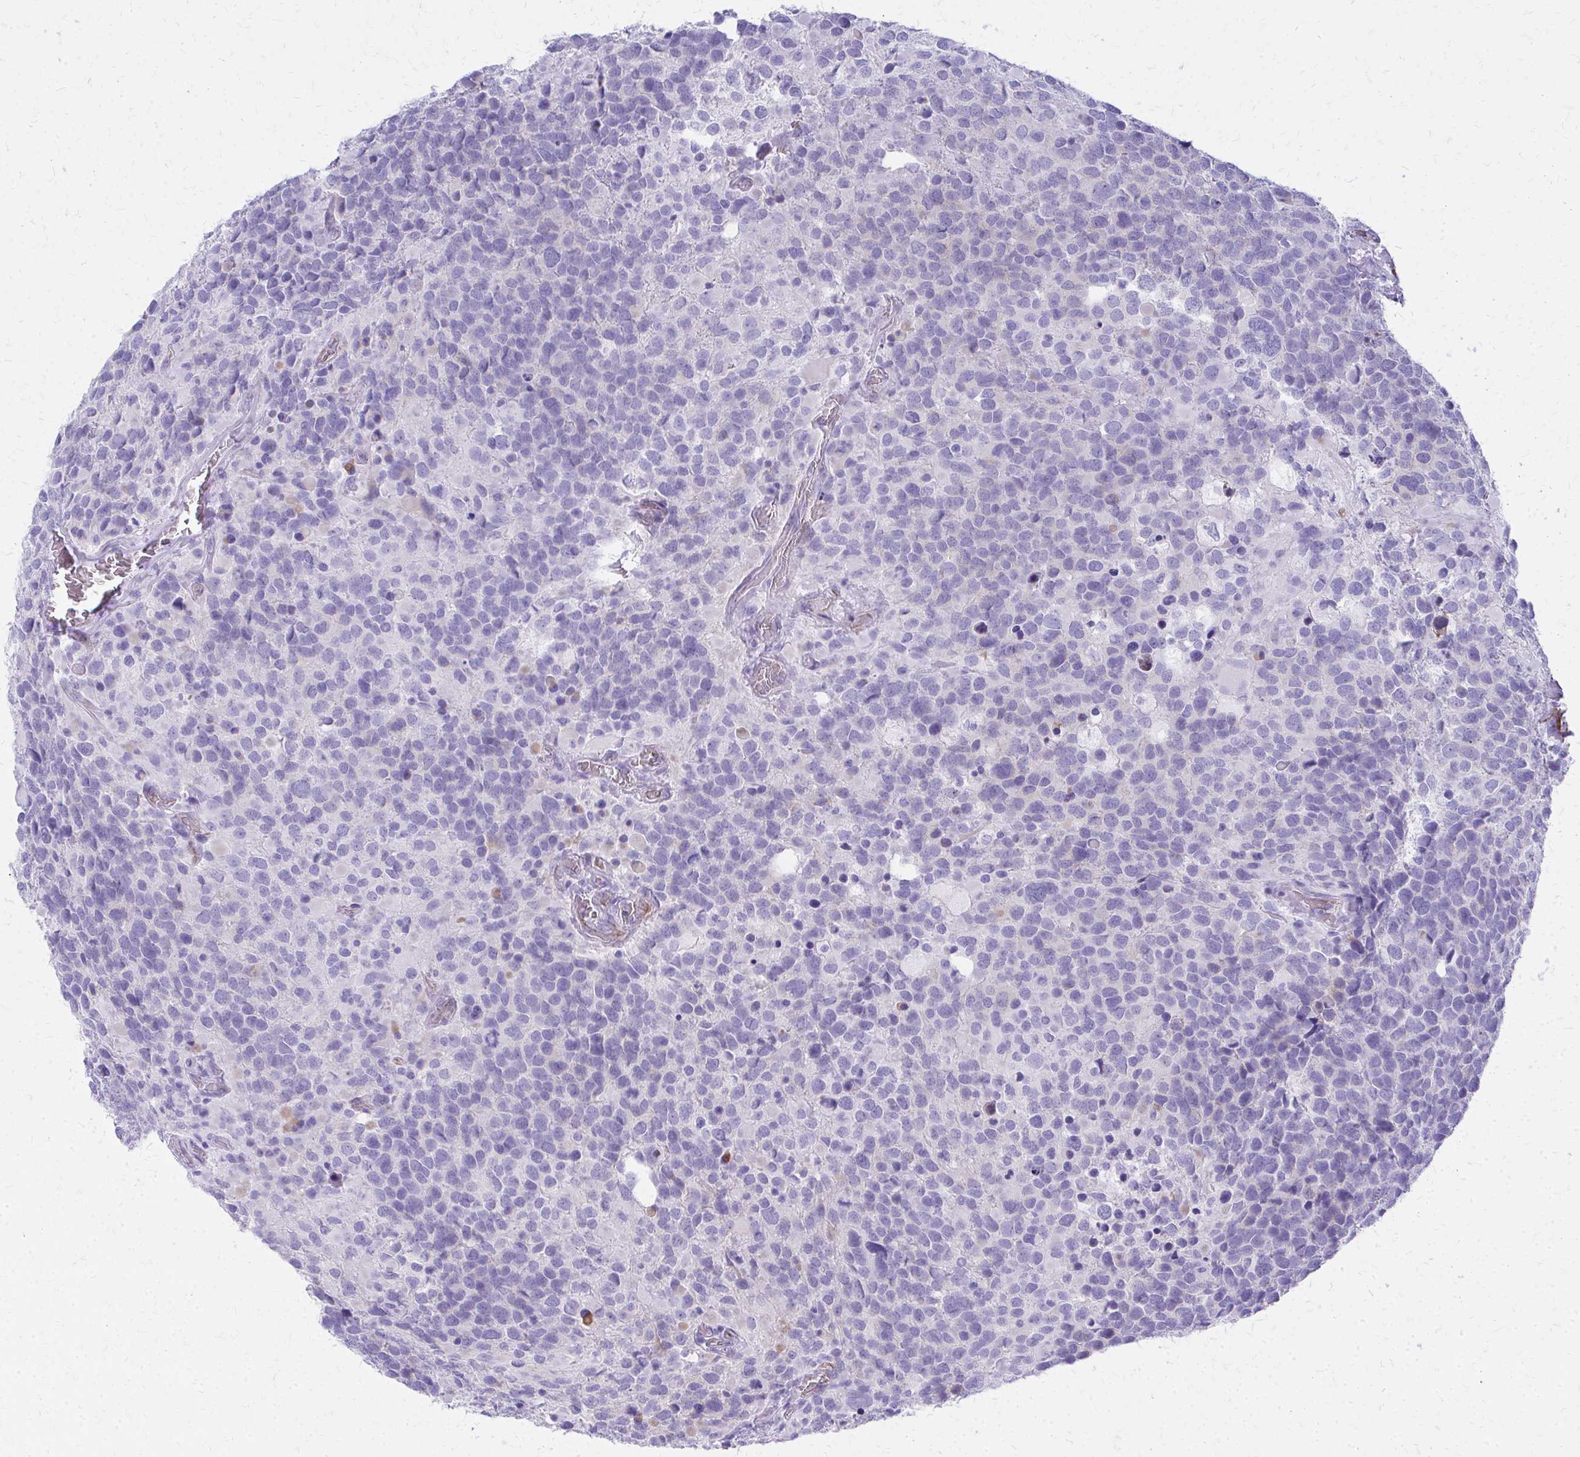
{"staining": {"intensity": "negative", "quantity": "none", "location": "none"}, "tissue": "glioma", "cell_type": "Tumor cells", "image_type": "cancer", "snomed": [{"axis": "morphology", "description": "Glioma, malignant, High grade"}, {"axis": "topography", "description": "Brain"}], "caption": "This is an IHC micrograph of glioma. There is no staining in tumor cells.", "gene": "TPSG1", "patient": {"sex": "female", "age": 40}}